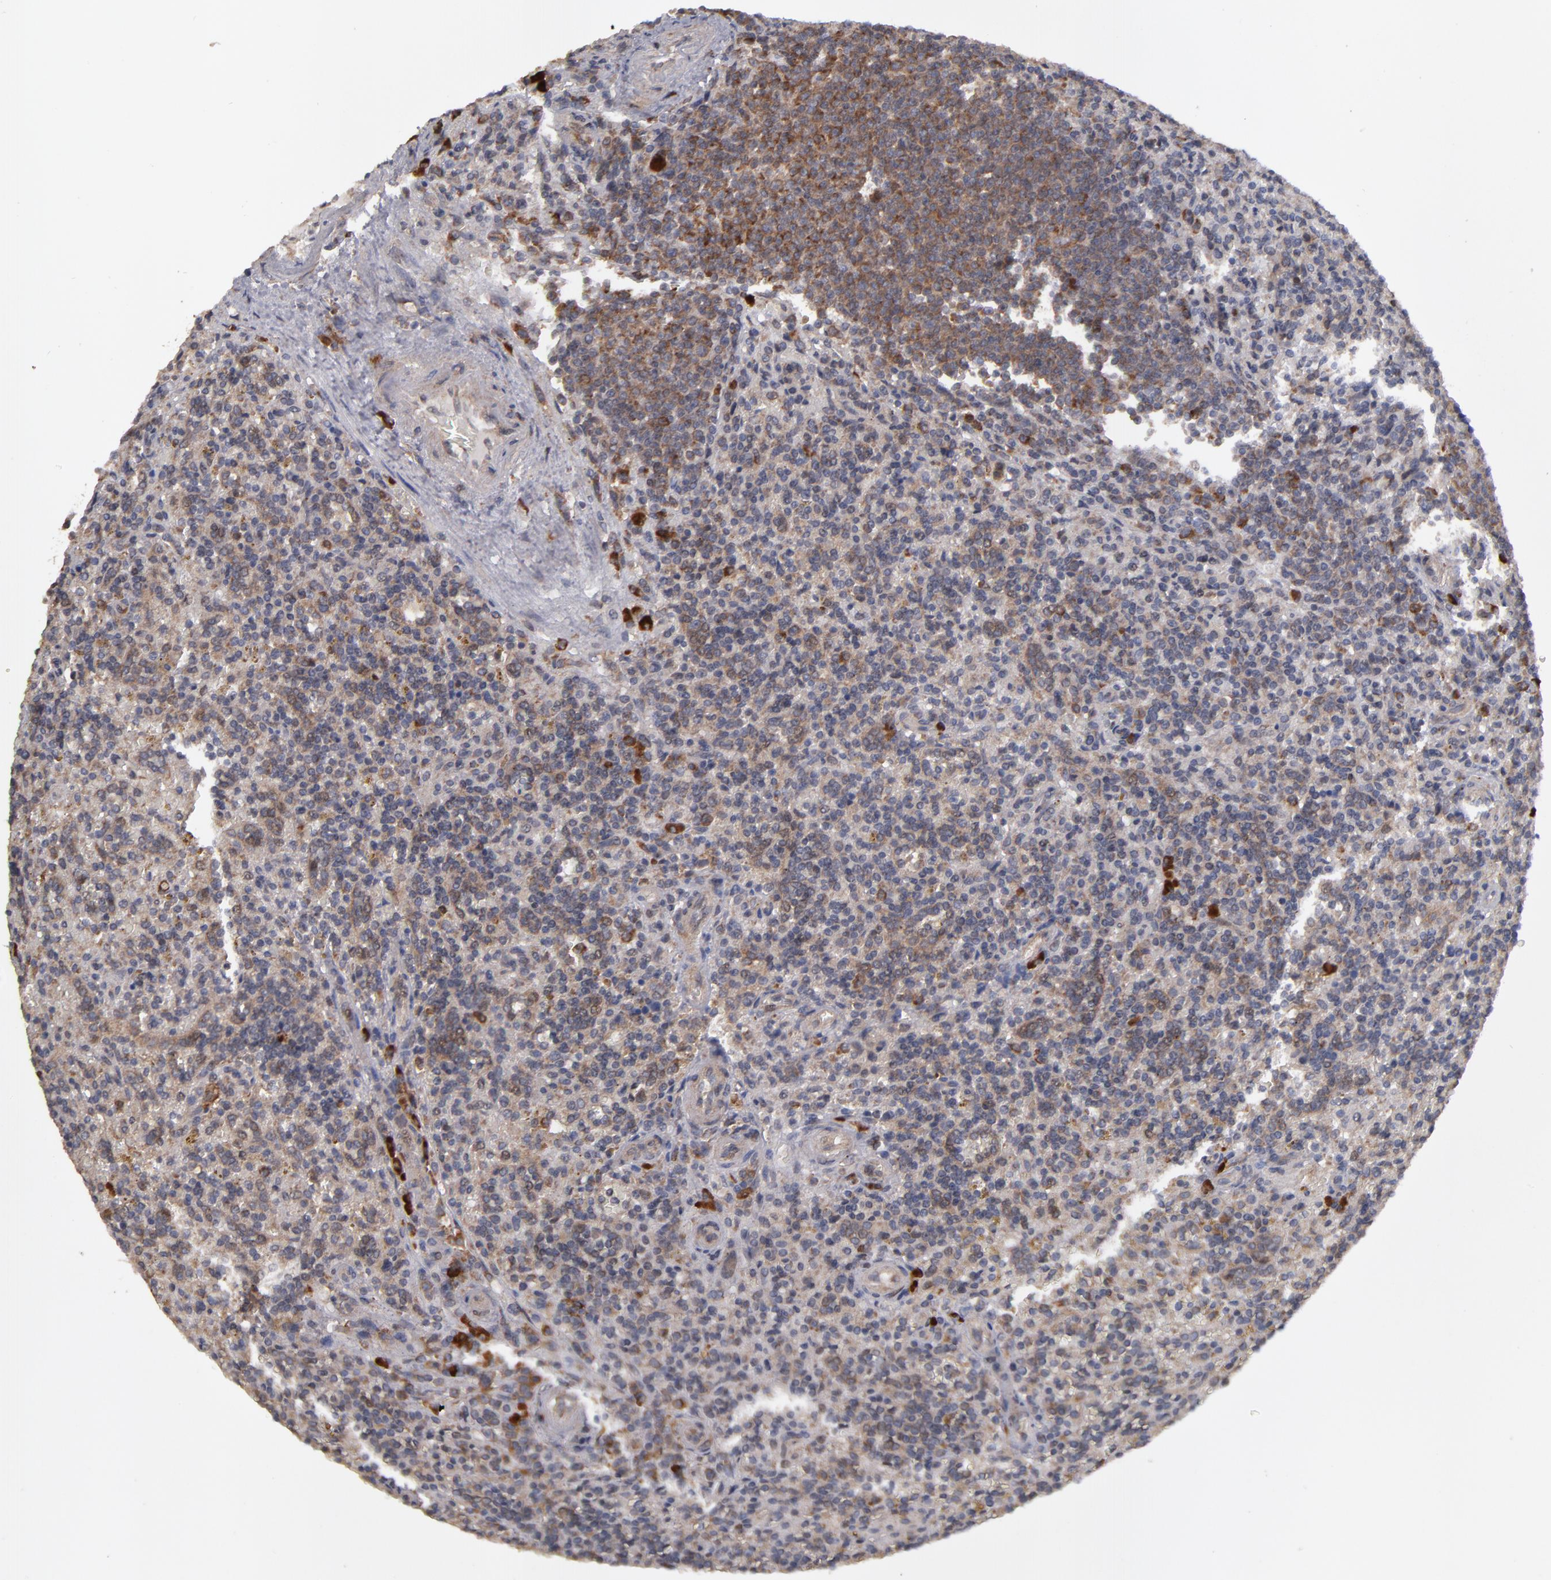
{"staining": {"intensity": "weak", "quantity": "25%-75%", "location": "cytoplasmic/membranous"}, "tissue": "lymphoma", "cell_type": "Tumor cells", "image_type": "cancer", "snomed": [{"axis": "morphology", "description": "Malignant lymphoma, non-Hodgkin's type, Low grade"}, {"axis": "topography", "description": "Spleen"}], "caption": "Immunohistochemical staining of lymphoma reveals weak cytoplasmic/membranous protein expression in about 25%-75% of tumor cells.", "gene": "SND1", "patient": {"sex": "male", "age": 67}}